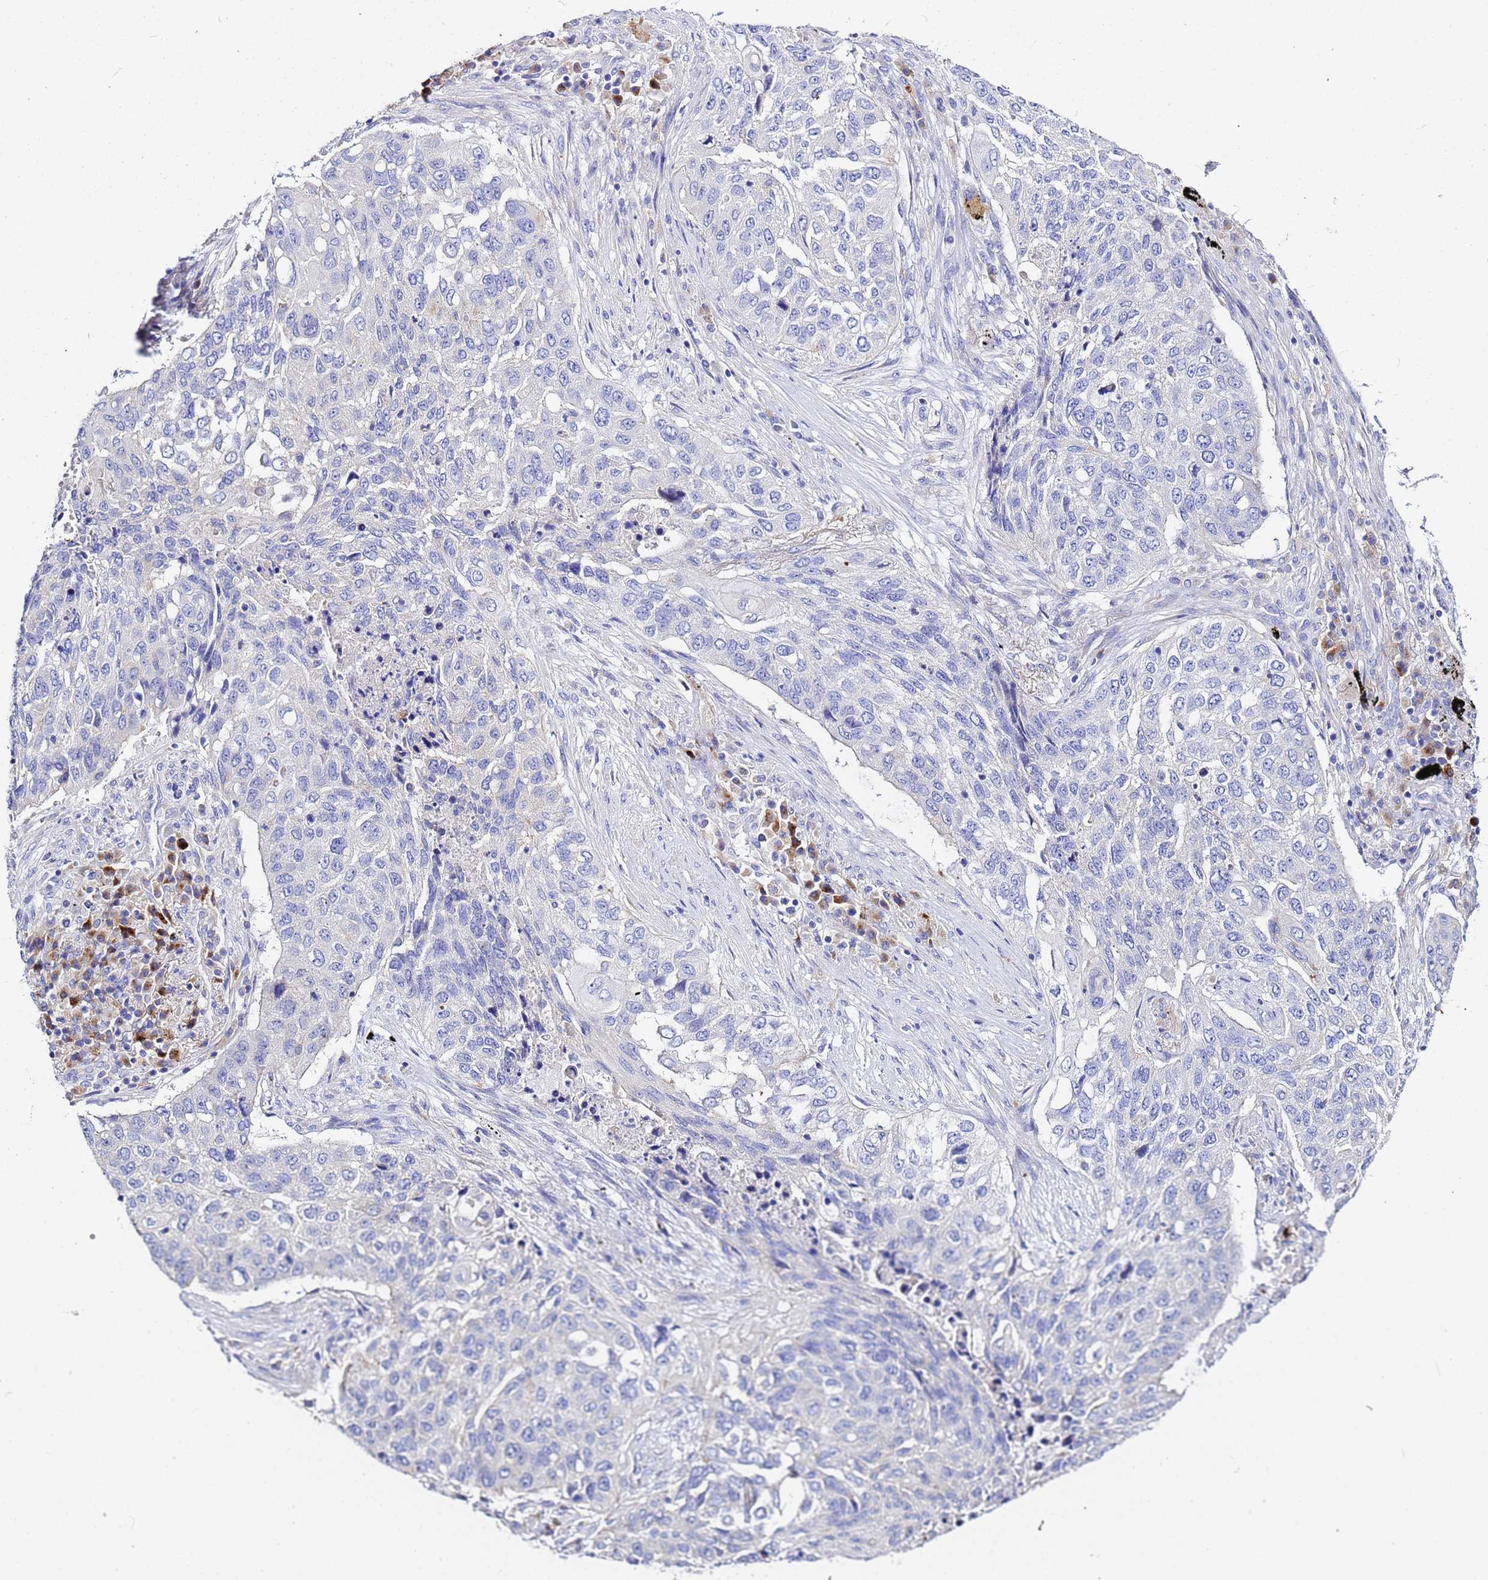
{"staining": {"intensity": "negative", "quantity": "none", "location": "none"}, "tissue": "lung cancer", "cell_type": "Tumor cells", "image_type": "cancer", "snomed": [{"axis": "morphology", "description": "Squamous cell carcinoma, NOS"}, {"axis": "topography", "description": "Lung"}], "caption": "High power microscopy image of an immunohistochemistry photomicrograph of lung squamous cell carcinoma, revealing no significant staining in tumor cells.", "gene": "VTI1B", "patient": {"sex": "female", "age": 63}}